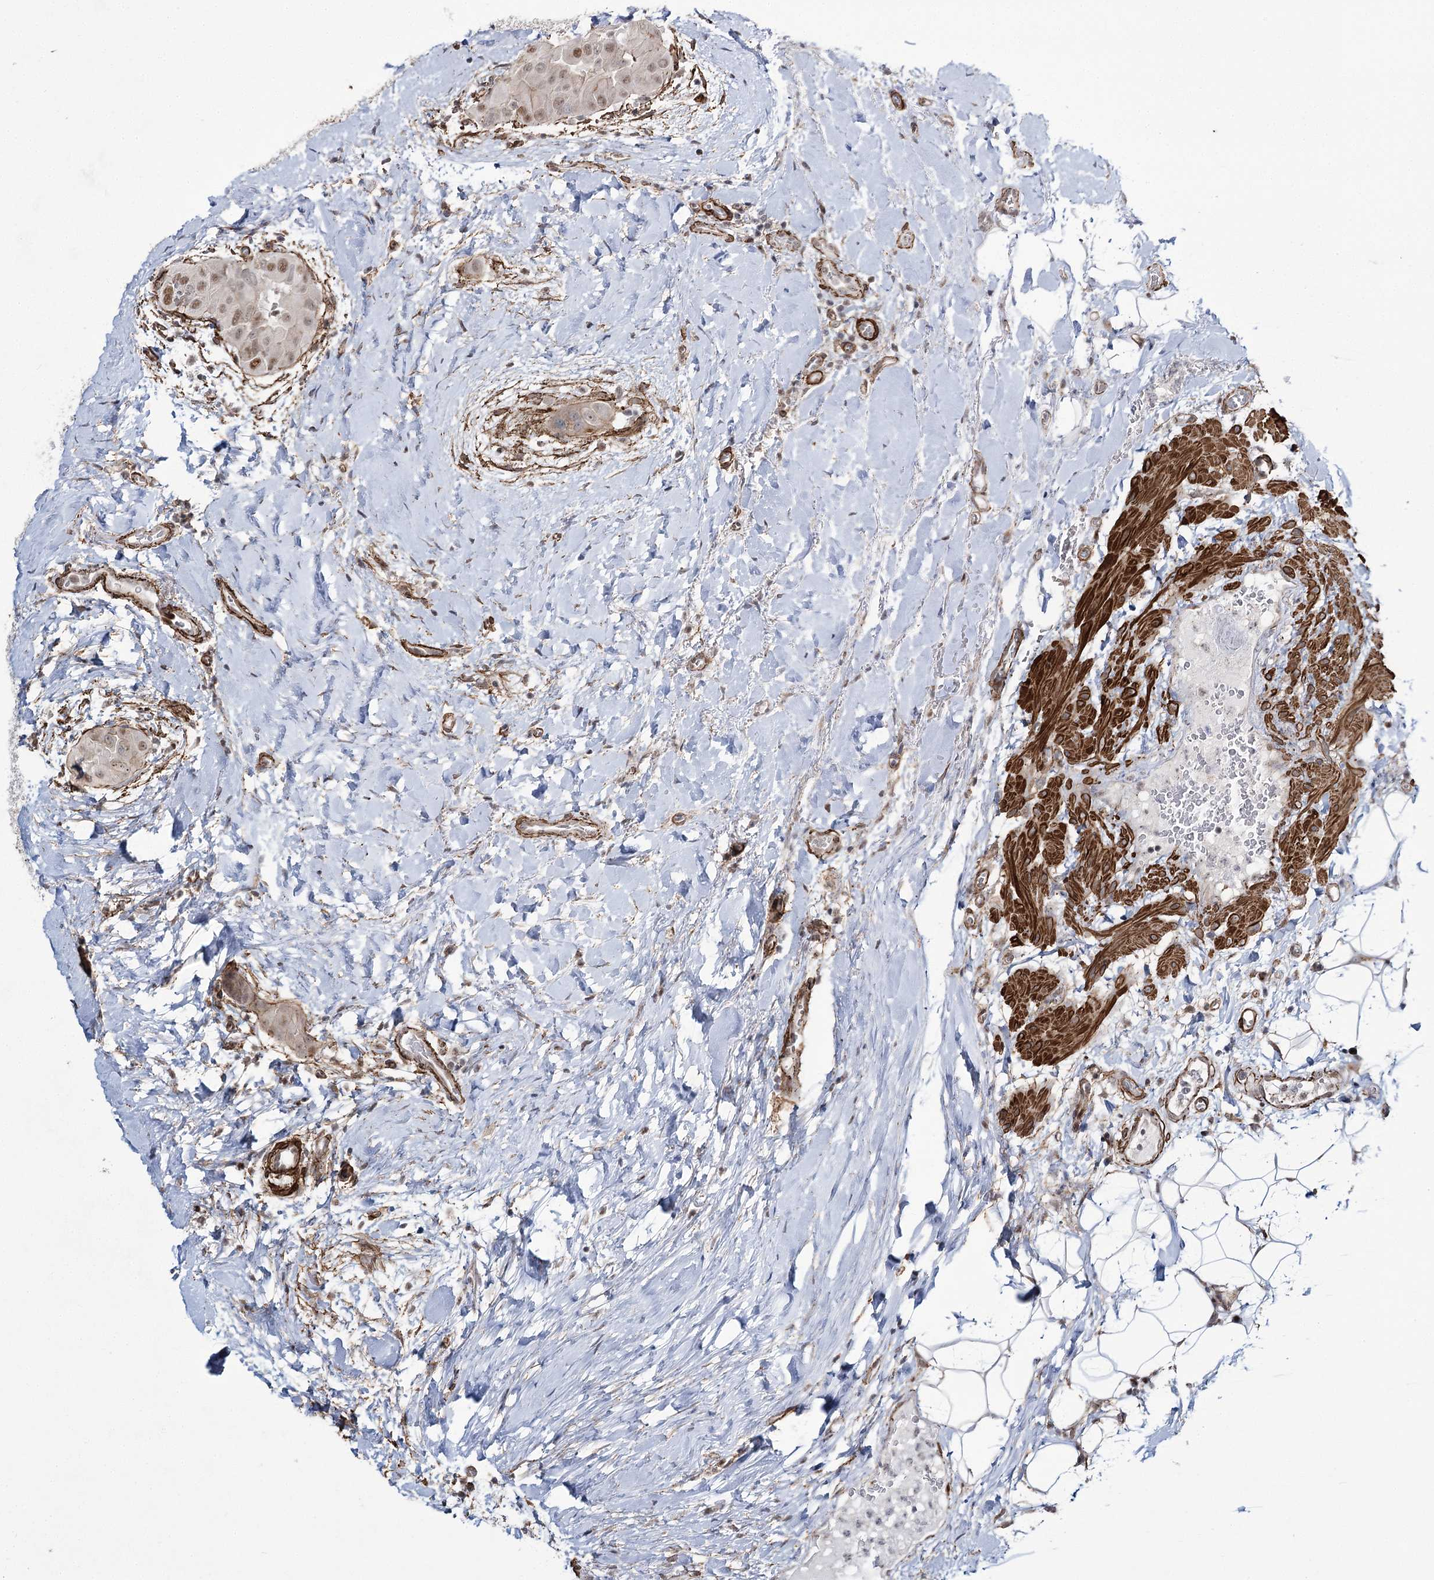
{"staining": {"intensity": "moderate", "quantity": "<25%", "location": "nuclear"}, "tissue": "thyroid cancer", "cell_type": "Tumor cells", "image_type": "cancer", "snomed": [{"axis": "morphology", "description": "Papillary adenocarcinoma, NOS"}, {"axis": "topography", "description": "Thyroid gland"}], "caption": "This is a histology image of immunohistochemistry staining of thyroid papillary adenocarcinoma, which shows moderate expression in the nuclear of tumor cells.", "gene": "CWF19L1", "patient": {"sex": "male", "age": 33}}